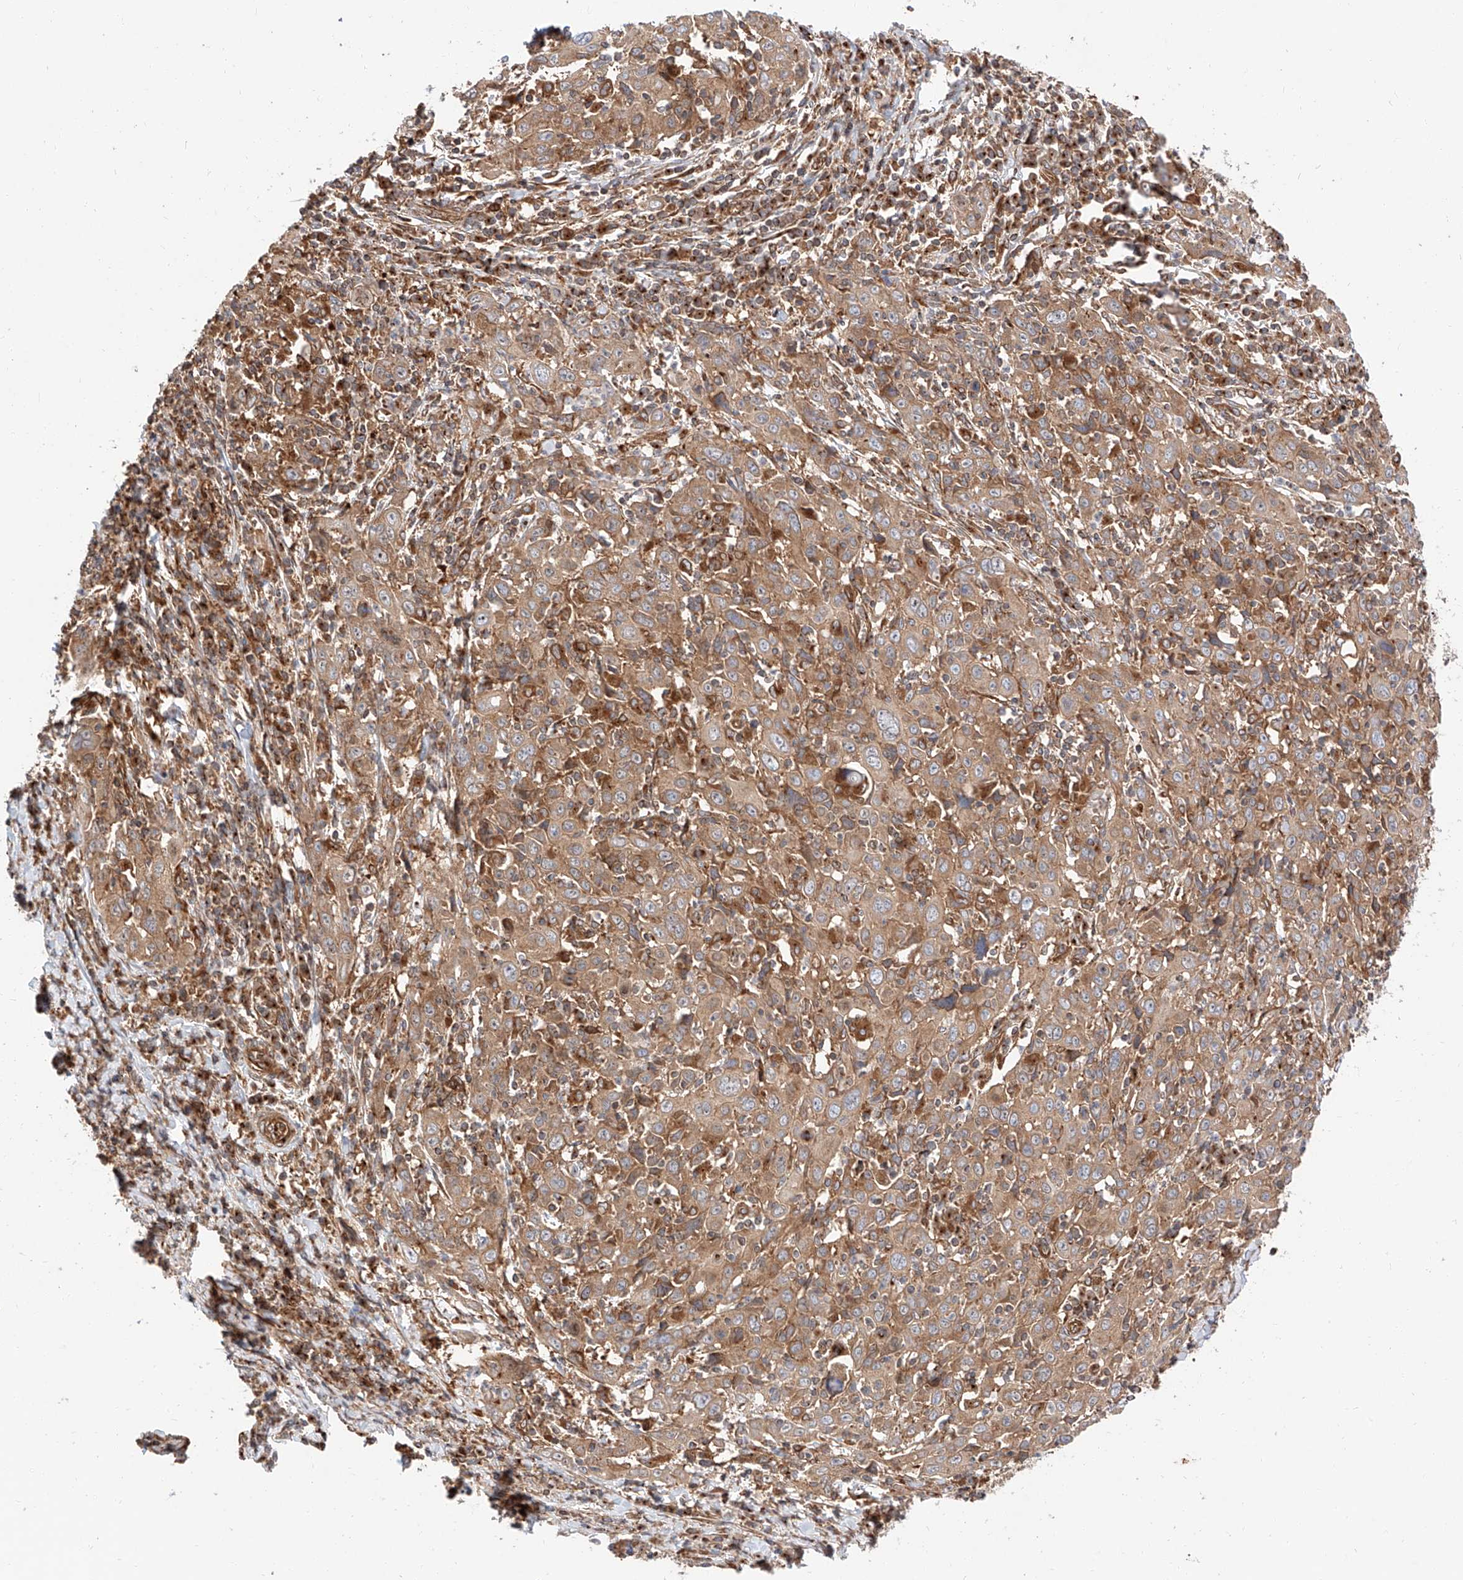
{"staining": {"intensity": "moderate", "quantity": ">75%", "location": "cytoplasmic/membranous"}, "tissue": "cervical cancer", "cell_type": "Tumor cells", "image_type": "cancer", "snomed": [{"axis": "morphology", "description": "Squamous cell carcinoma, NOS"}, {"axis": "topography", "description": "Cervix"}], "caption": "Tumor cells exhibit medium levels of moderate cytoplasmic/membranous positivity in about >75% of cells in cervical squamous cell carcinoma.", "gene": "ISCA2", "patient": {"sex": "female", "age": 46}}